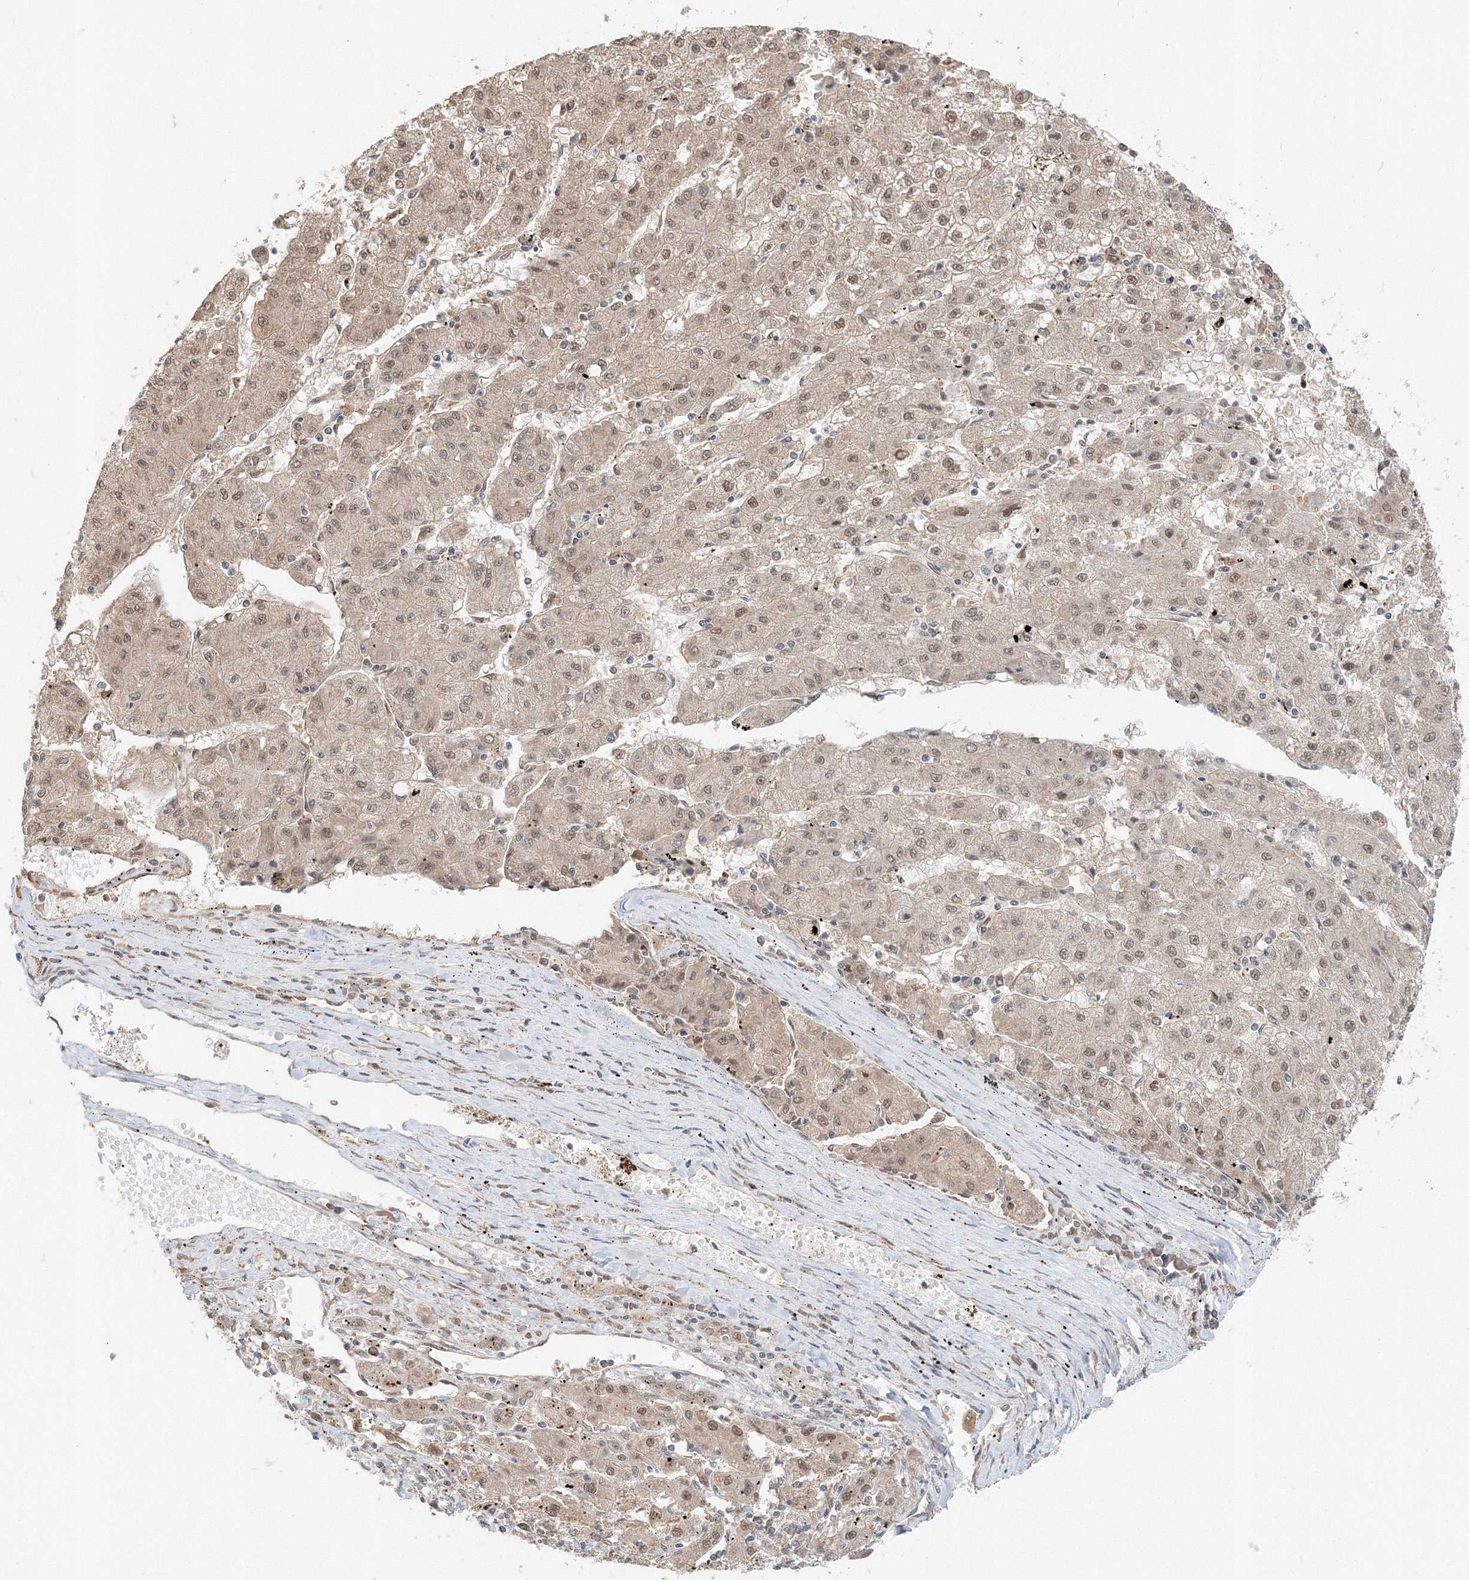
{"staining": {"intensity": "weak", "quantity": ">75%", "location": "nuclear"}, "tissue": "liver cancer", "cell_type": "Tumor cells", "image_type": "cancer", "snomed": [{"axis": "morphology", "description": "Carcinoma, Hepatocellular, NOS"}, {"axis": "topography", "description": "Liver"}], "caption": "Immunohistochemistry photomicrograph of human liver hepatocellular carcinoma stained for a protein (brown), which demonstrates low levels of weak nuclear expression in about >75% of tumor cells.", "gene": "PSMD6", "patient": {"sex": "male", "age": 72}}